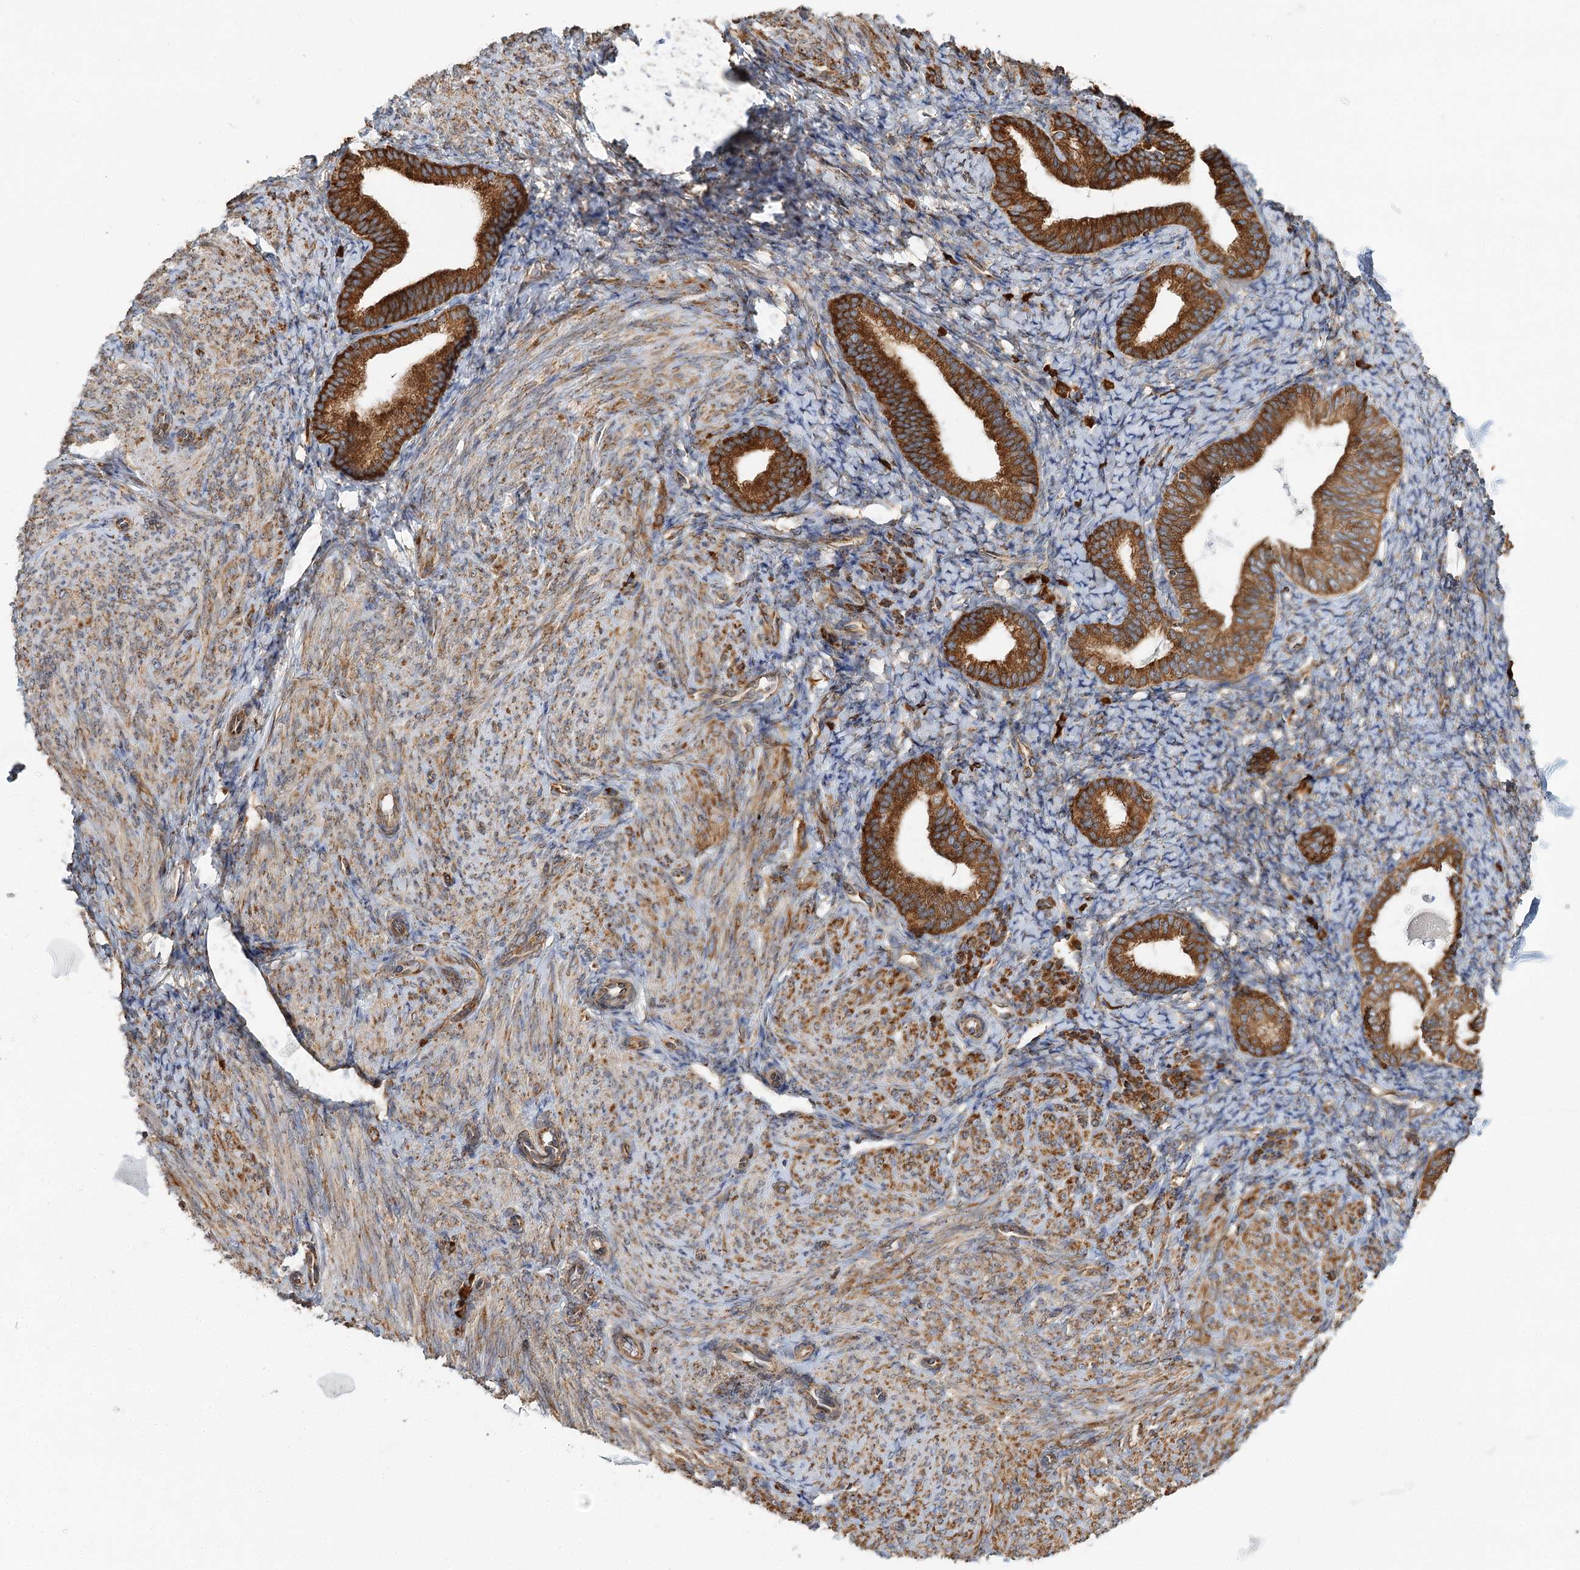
{"staining": {"intensity": "moderate", "quantity": "25%-75%", "location": "cytoplasmic/membranous"}, "tissue": "endometrium", "cell_type": "Cells in endometrial stroma", "image_type": "normal", "snomed": [{"axis": "morphology", "description": "Normal tissue, NOS"}, {"axis": "topography", "description": "Endometrium"}], "caption": "Immunohistochemistry (DAB) staining of benign endometrium shows moderate cytoplasmic/membranous protein staining in about 25%-75% of cells in endometrial stroma.", "gene": "TAS1R1", "patient": {"sex": "female", "age": 72}}